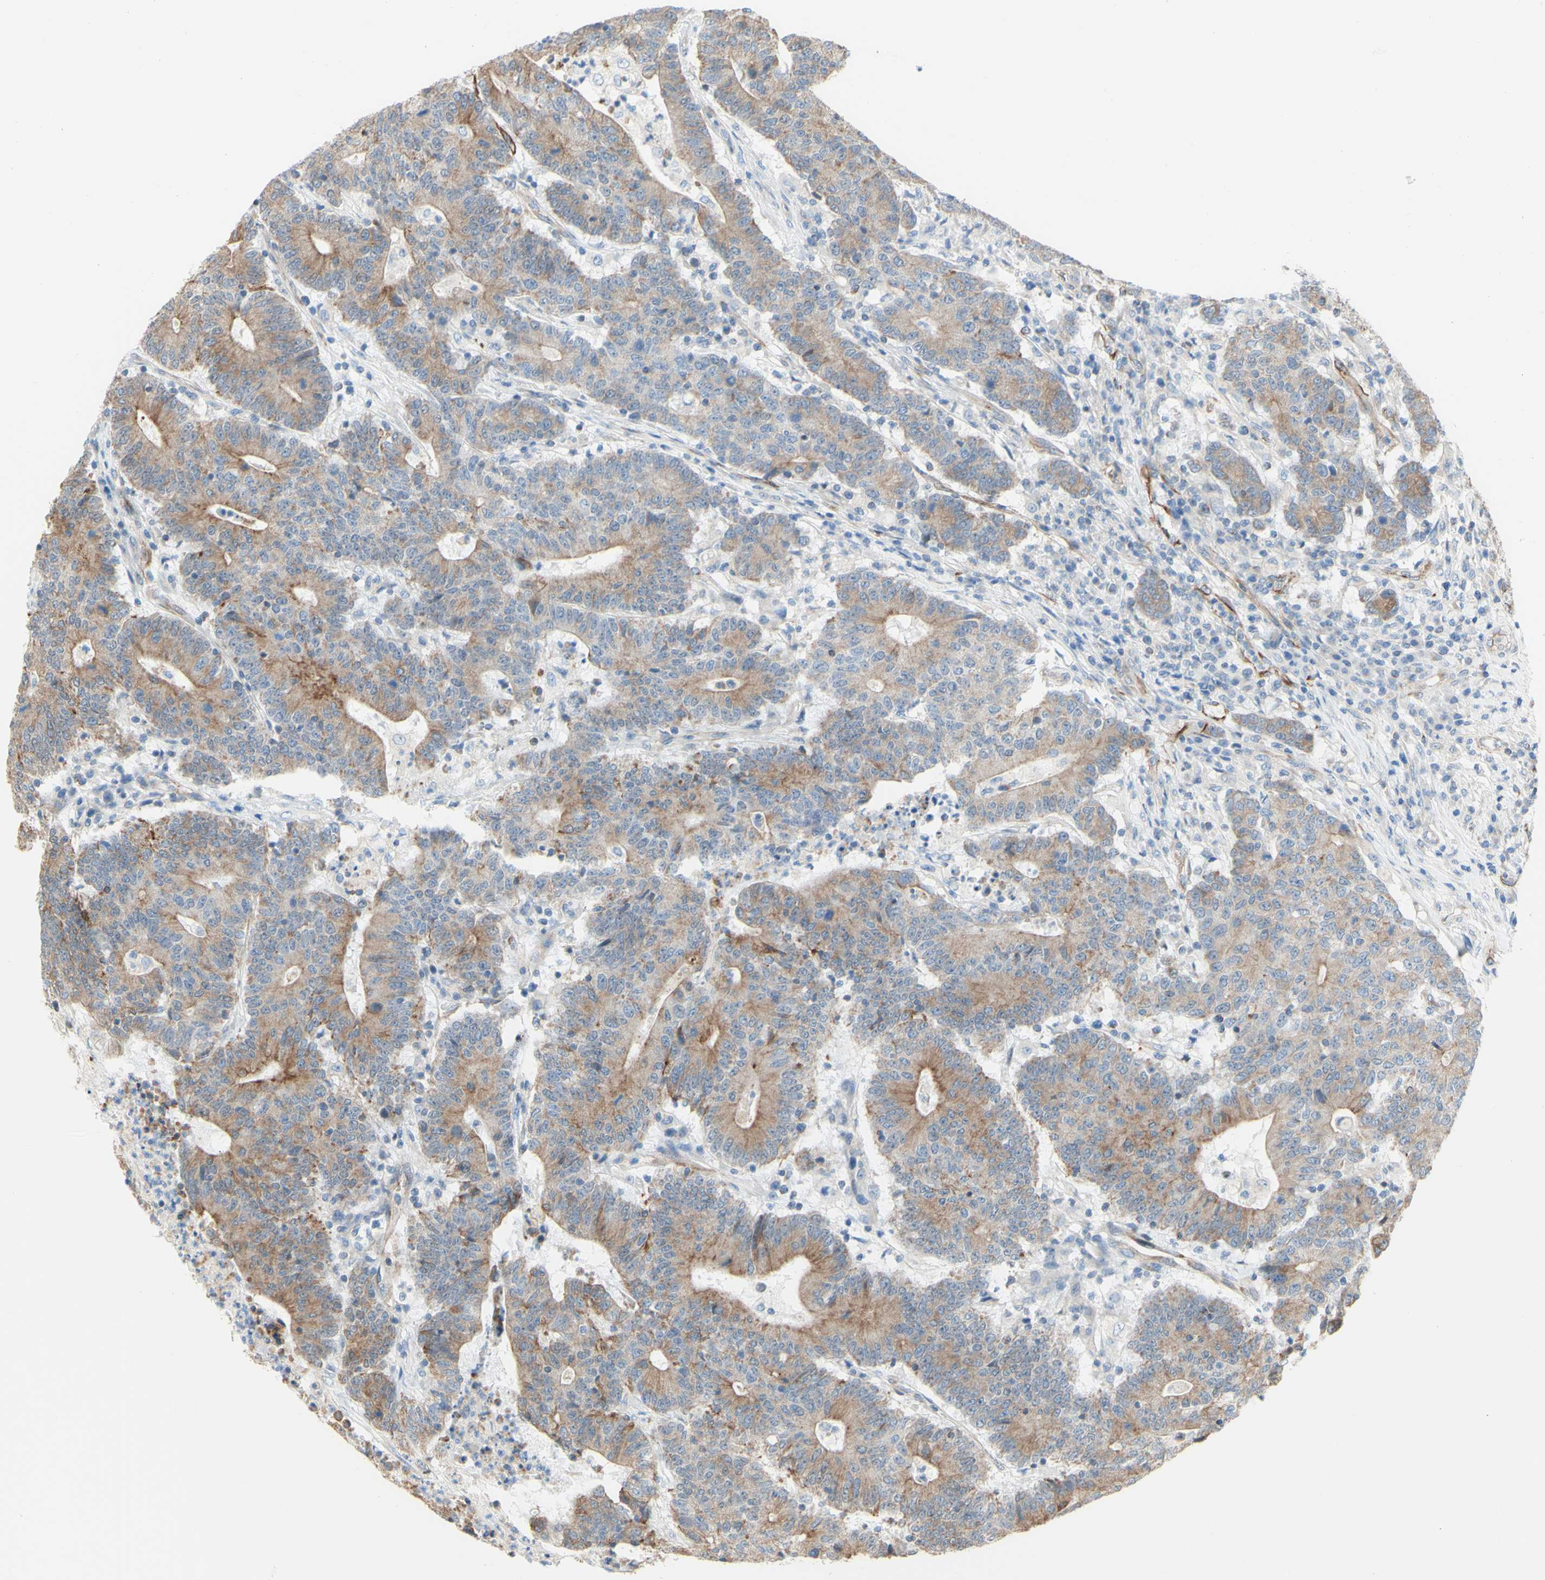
{"staining": {"intensity": "weak", "quantity": ">75%", "location": "cytoplasmic/membranous"}, "tissue": "colorectal cancer", "cell_type": "Tumor cells", "image_type": "cancer", "snomed": [{"axis": "morphology", "description": "Normal tissue, NOS"}, {"axis": "morphology", "description": "Adenocarcinoma, NOS"}, {"axis": "topography", "description": "Colon"}], "caption": "Adenocarcinoma (colorectal) tissue reveals weak cytoplasmic/membranous positivity in about >75% of tumor cells", "gene": "ENDOD1", "patient": {"sex": "female", "age": 75}}